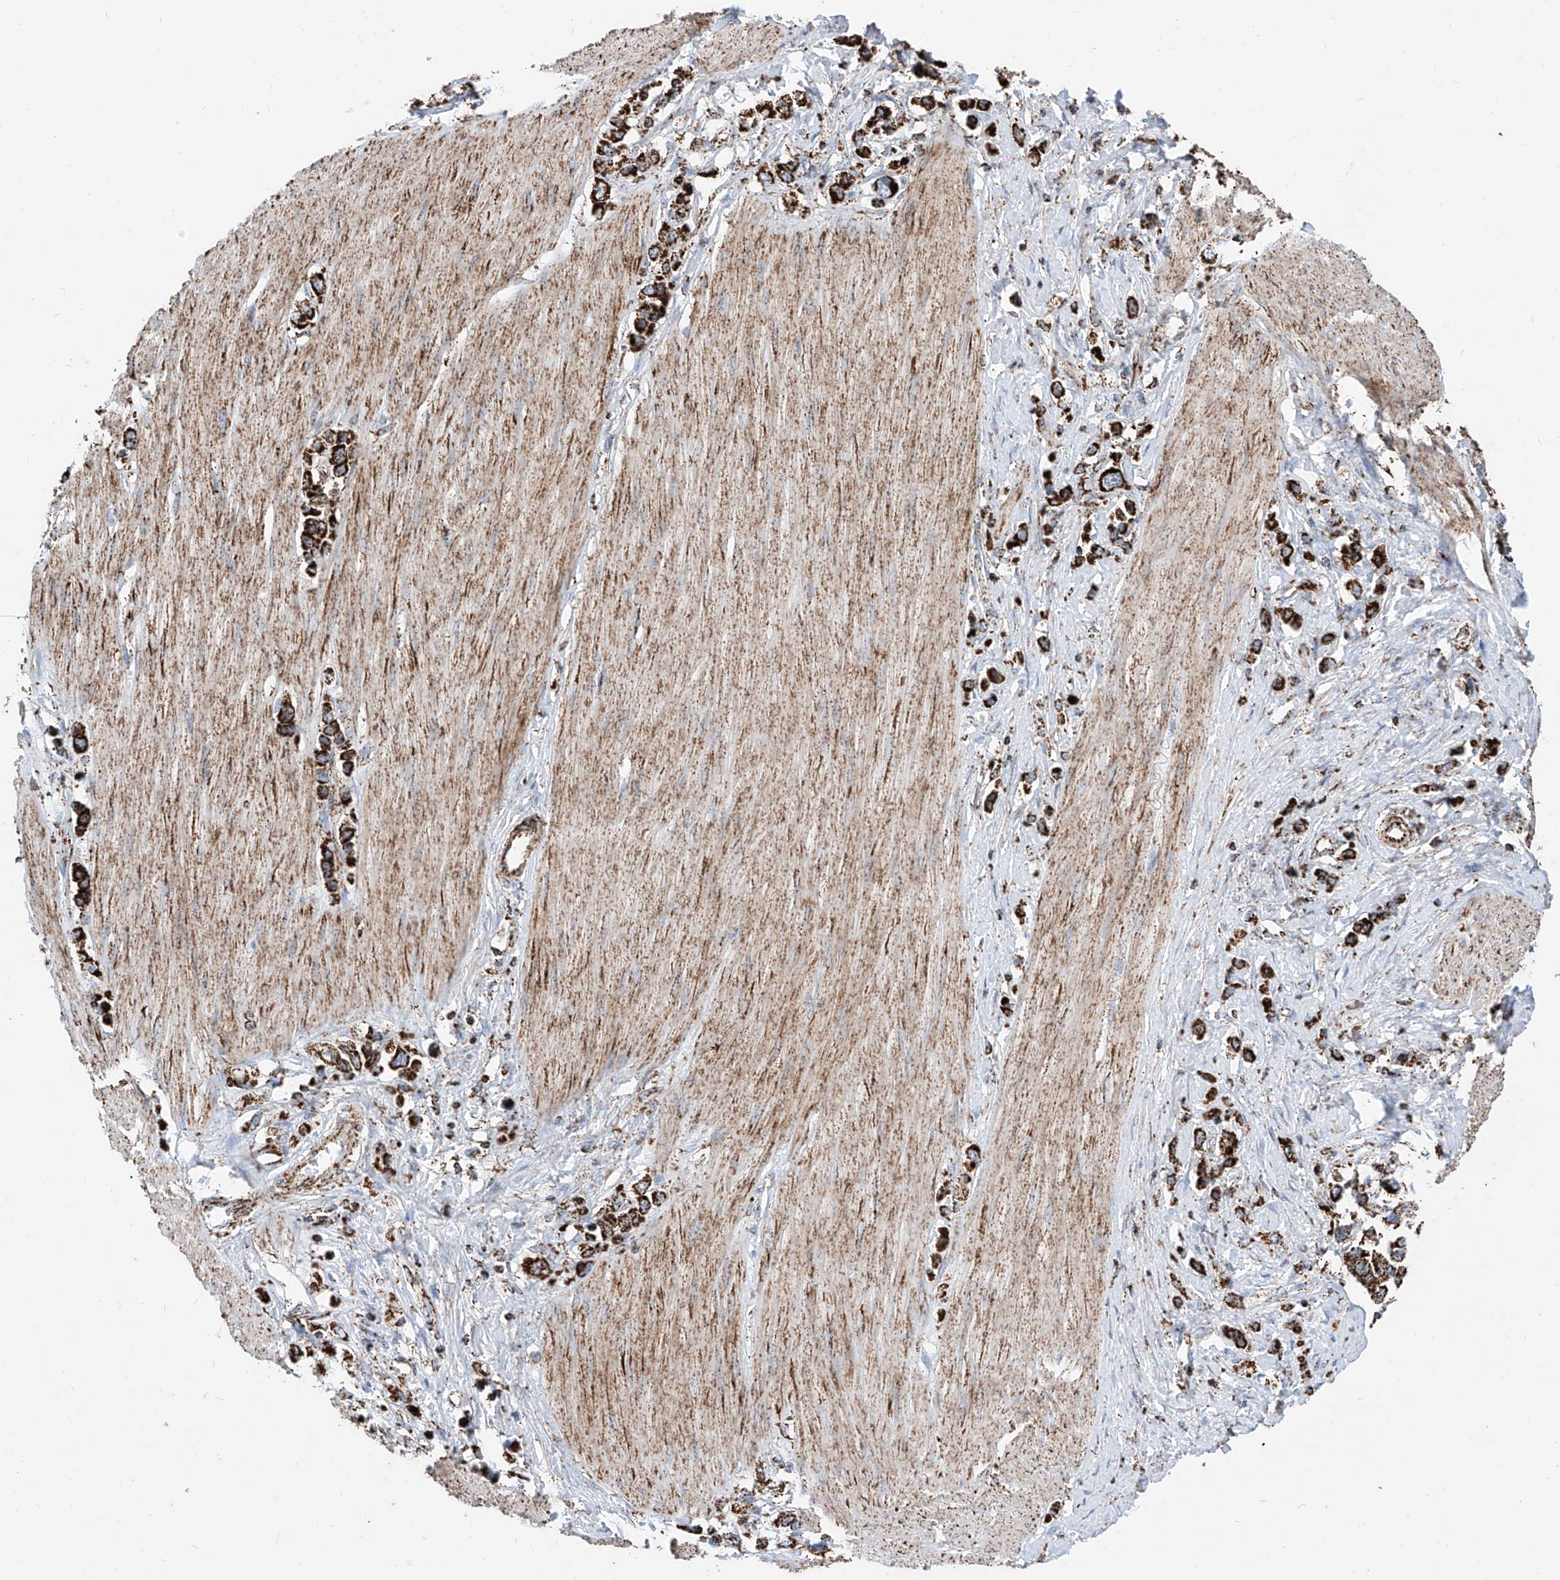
{"staining": {"intensity": "strong", "quantity": ">75%", "location": "cytoplasmic/membranous"}, "tissue": "stomach cancer", "cell_type": "Tumor cells", "image_type": "cancer", "snomed": [{"axis": "morphology", "description": "Adenocarcinoma, NOS"}, {"axis": "topography", "description": "Stomach"}], "caption": "The histopathology image exhibits a brown stain indicating the presence of a protein in the cytoplasmic/membranous of tumor cells in stomach cancer.", "gene": "COX5B", "patient": {"sex": "female", "age": 65}}